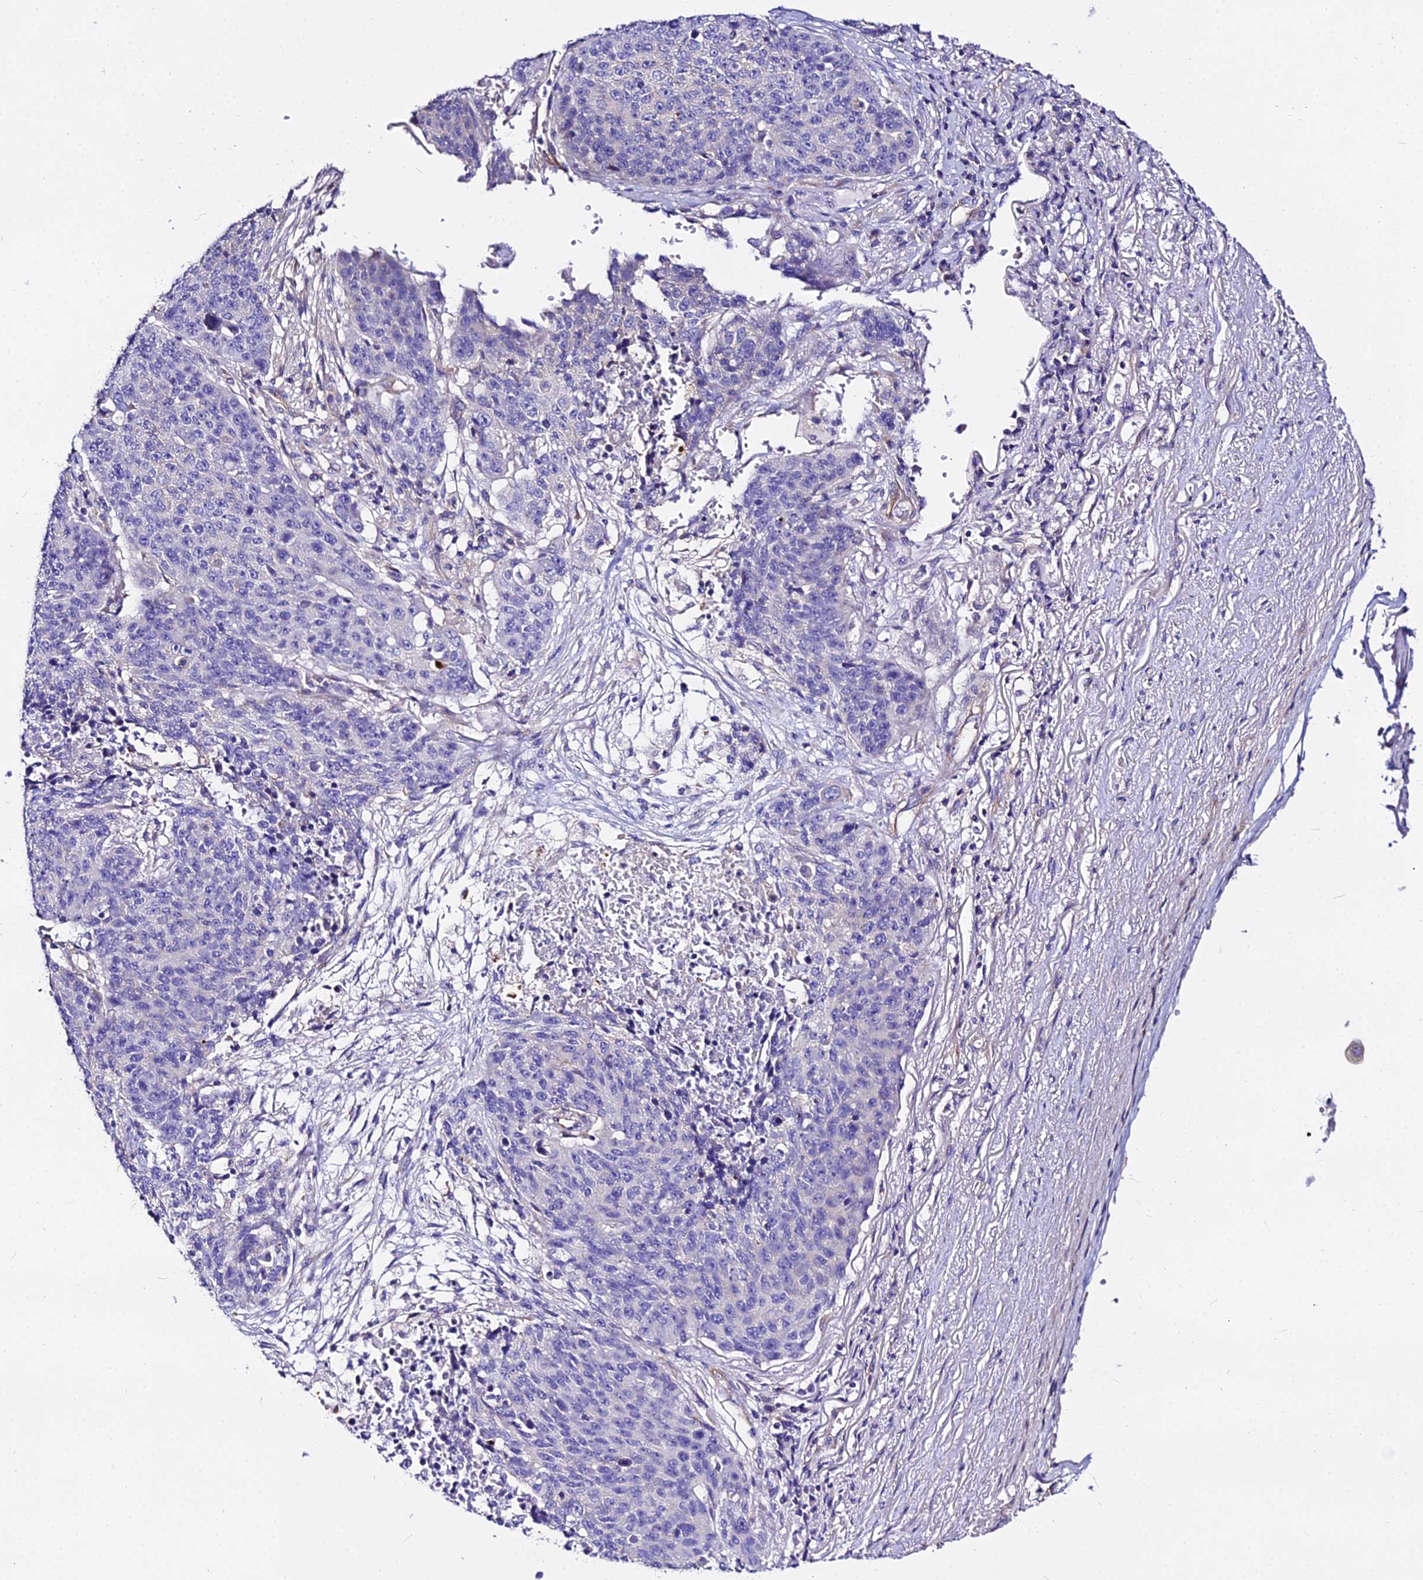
{"staining": {"intensity": "negative", "quantity": "none", "location": "none"}, "tissue": "lung cancer", "cell_type": "Tumor cells", "image_type": "cancer", "snomed": [{"axis": "morphology", "description": "Normal tissue, NOS"}, {"axis": "morphology", "description": "Squamous cell carcinoma, NOS"}, {"axis": "topography", "description": "Lymph node"}, {"axis": "topography", "description": "Lung"}], "caption": "This is an immunohistochemistry (IHC) photomicrograph of lung cancer (squamous cell carcinoma). There is no expression in tumor cells.", "gene": "DAW1", "patient": {"sex": "male", "age": 66}}